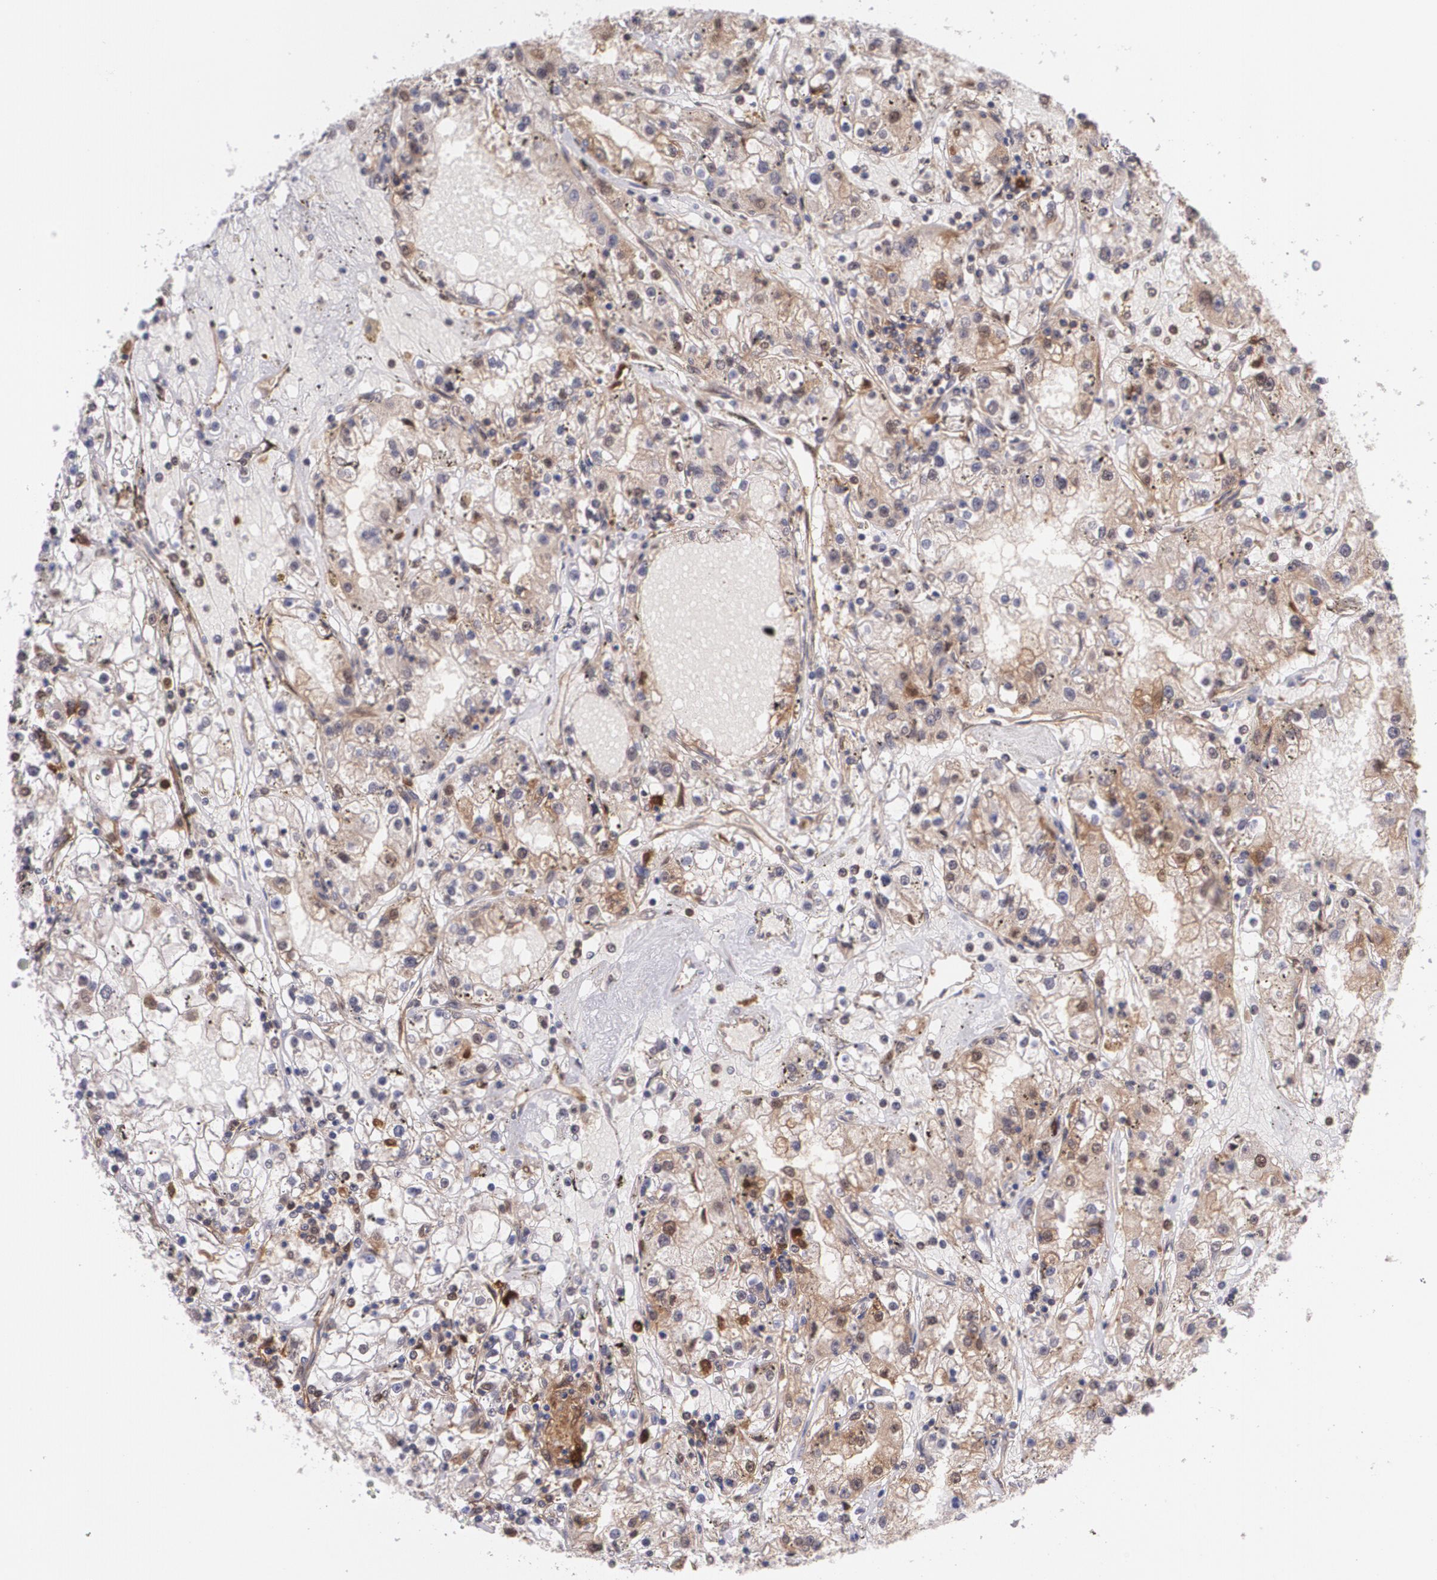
{"staining": {"intensity": "moderate", "quantity": "<25%", "location": "cytoplasmic/membranous"}, "tissue": "renal cancer", "cell_type": "Tumor cells", "image_type": "cancer", "snomed": [{"axis": "morphology", "description": "Adenocarcinoma, NOS"}, {"axis": "topography", "description": "Kidney"}], "caption": "Tumor cells display low levels of moderate cytoplasmic/membranous staining in about <25% of cells in human renal cancer (adenocarcinoma).", "gene": "HSPH1", "patient": {"sex": "male", "age": 56}}